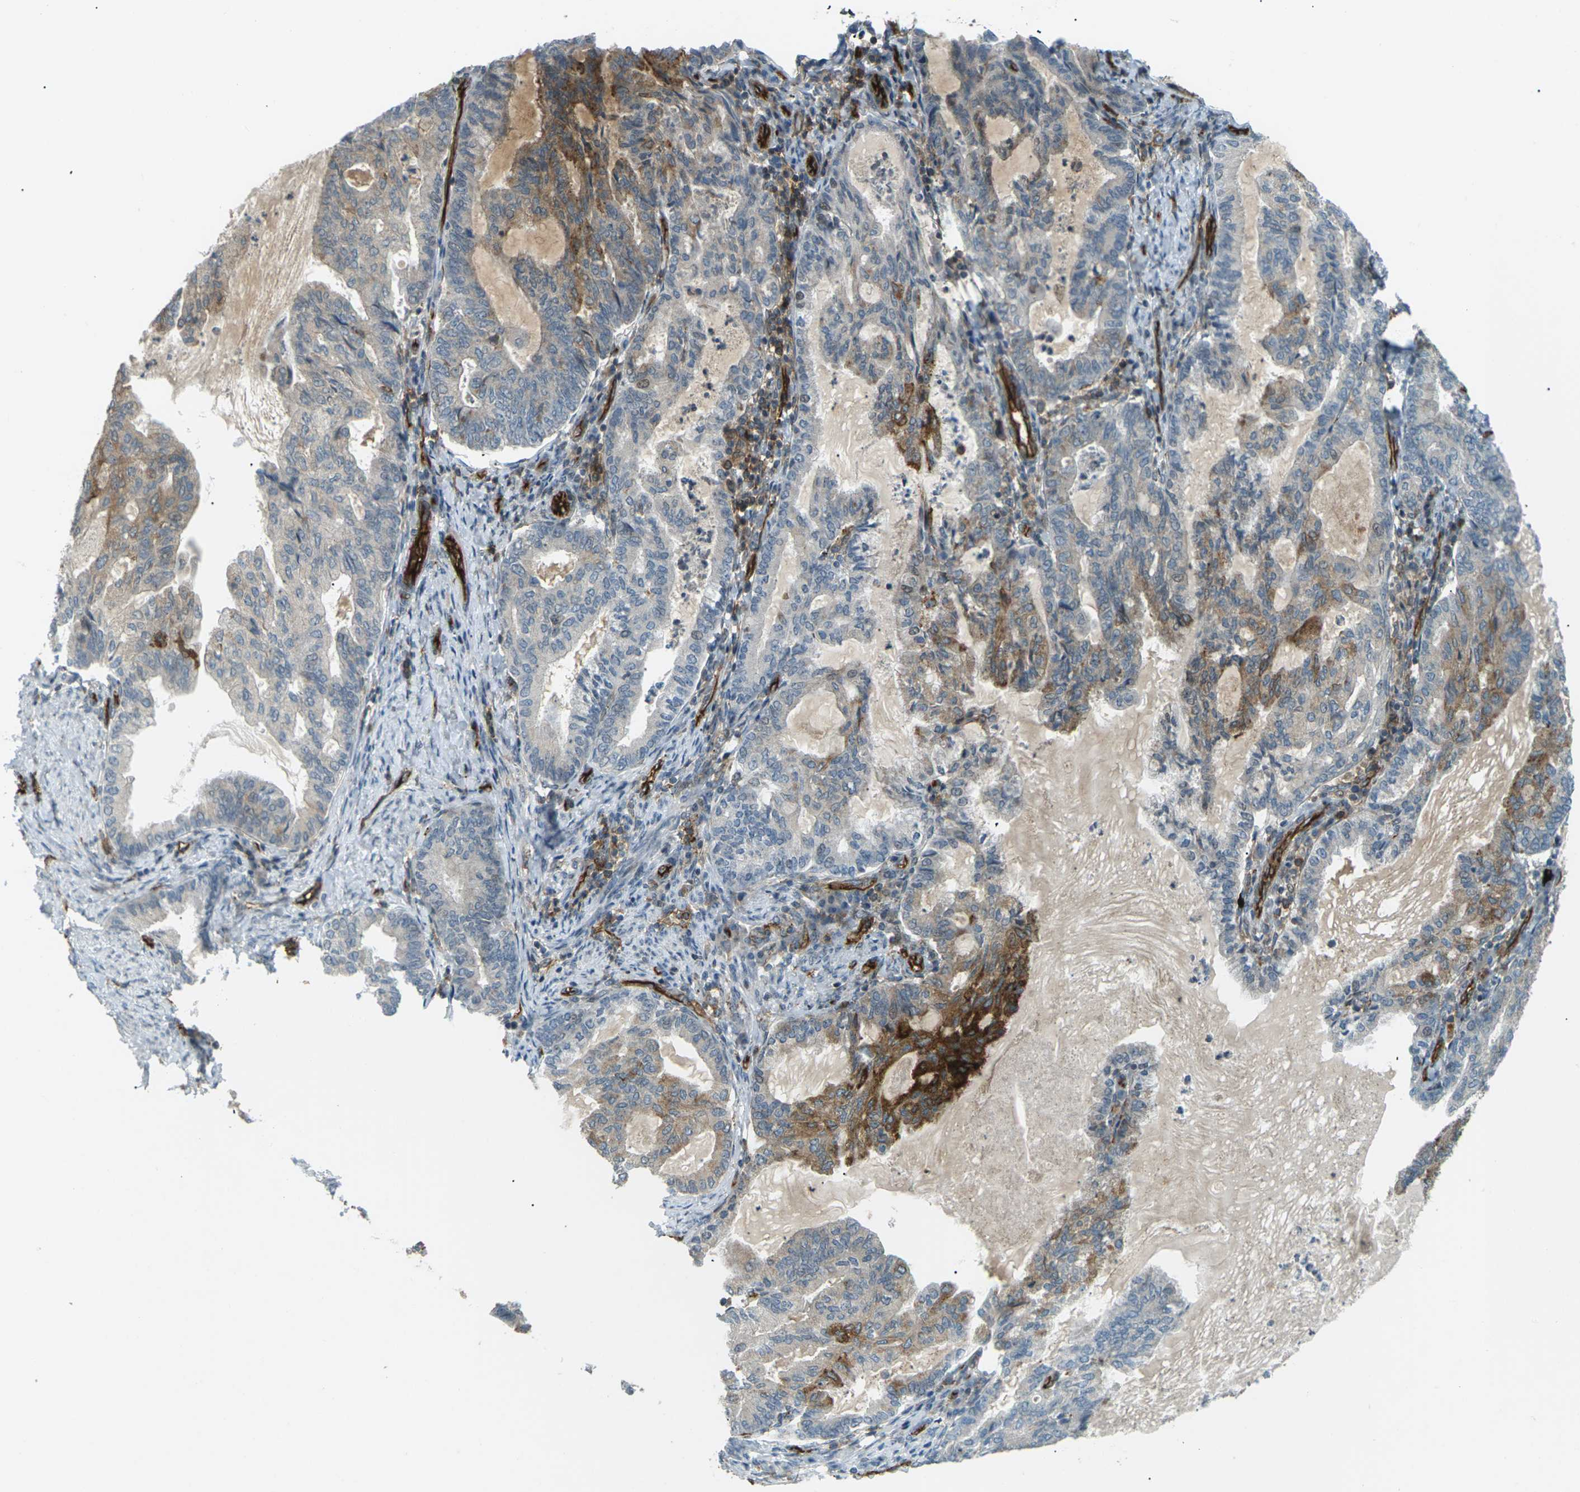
{"staining": {"intensity": "strong", "quantity": "<25%", "location": "cytoplasmic/membranous"}, "tissue": "endometrial cancer", "cell_type": "Tumor cells", "image_type": "cancer", "snomed": [{"axis": "morphology", "description": "Adenocarcinoma, NOS"}, {"axis": "topography", "description": "Endometrium"}], "caption": "Immunohistochemistry (IHC) of human endometrial cancer reveals medium levels of strong cytoplasmic/membranous expression in approximately <25% of tumor cells. (DAB IHC with brightfield microscopy, high magnification).", "gene": "S1PR1", "patient": {"sex": "female", "age": 86}}